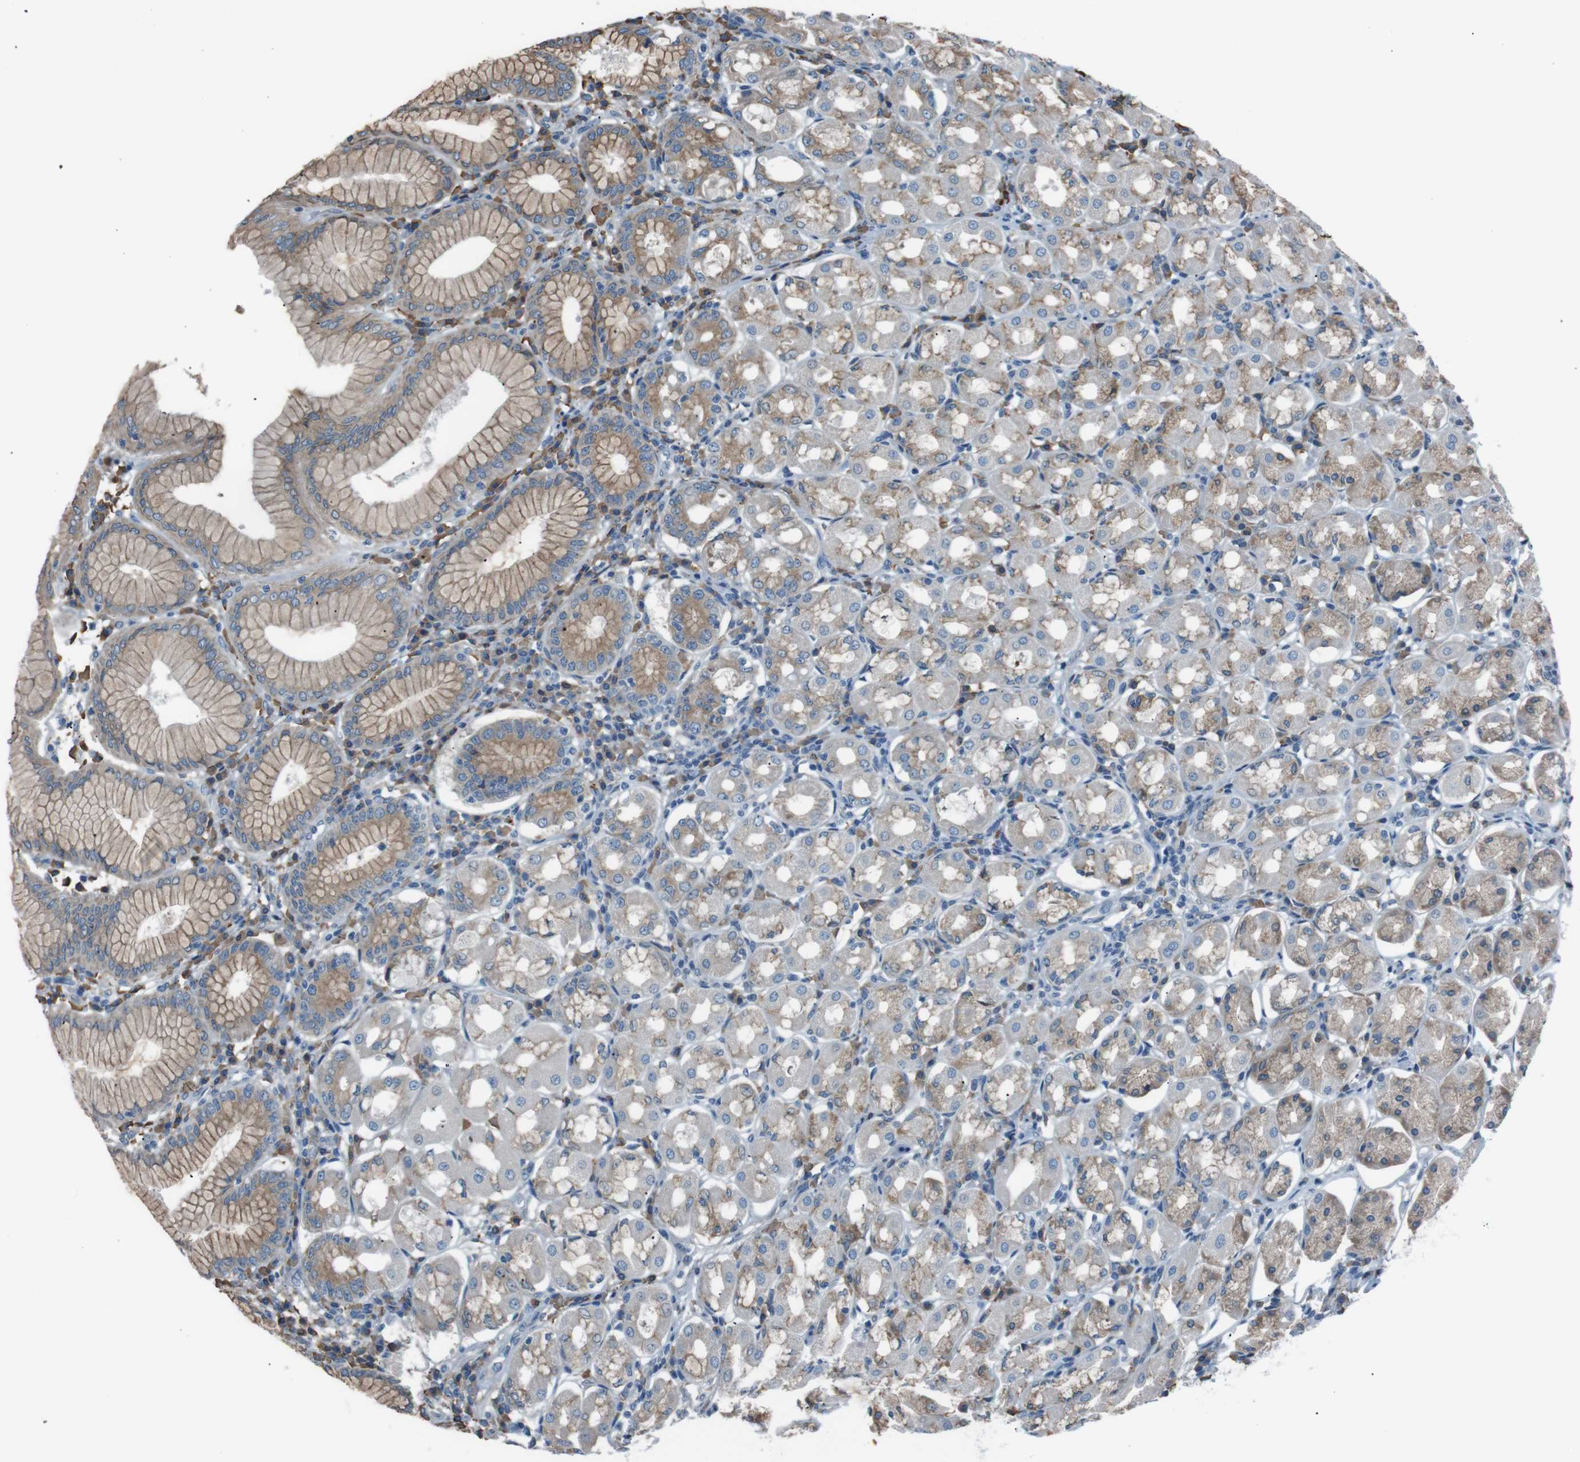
{"staining": {"intensity": "moderate", "quantity": "25%-75%", "location": "cytoplasmic/membranous"}, "tissue": "stomach", "cell_type": "Glandular cells", "image_type": "normal", "snomed": [{"axis": "morphology", "description": "Normal tissue, NOS"}, {"axis": "topography", "description": "Stomach"}, {"axis": "topography", "description": "Stomach, lower"}], "caption": "Immunohistochemistry (IHC) (DAB) staining of unremarkable human stomach displays moderate cytoplasmic/membranous protein staining in approximately 25%-75% of glandular cells. Using DAB (3,3'-diaminobenzidine) (brown) and hematoxylin (blue) stains, captured at high magnification using brightfield microscopy.", "gene": "SIGMAR1", "patient": {"sex": "female", "age": 56}}